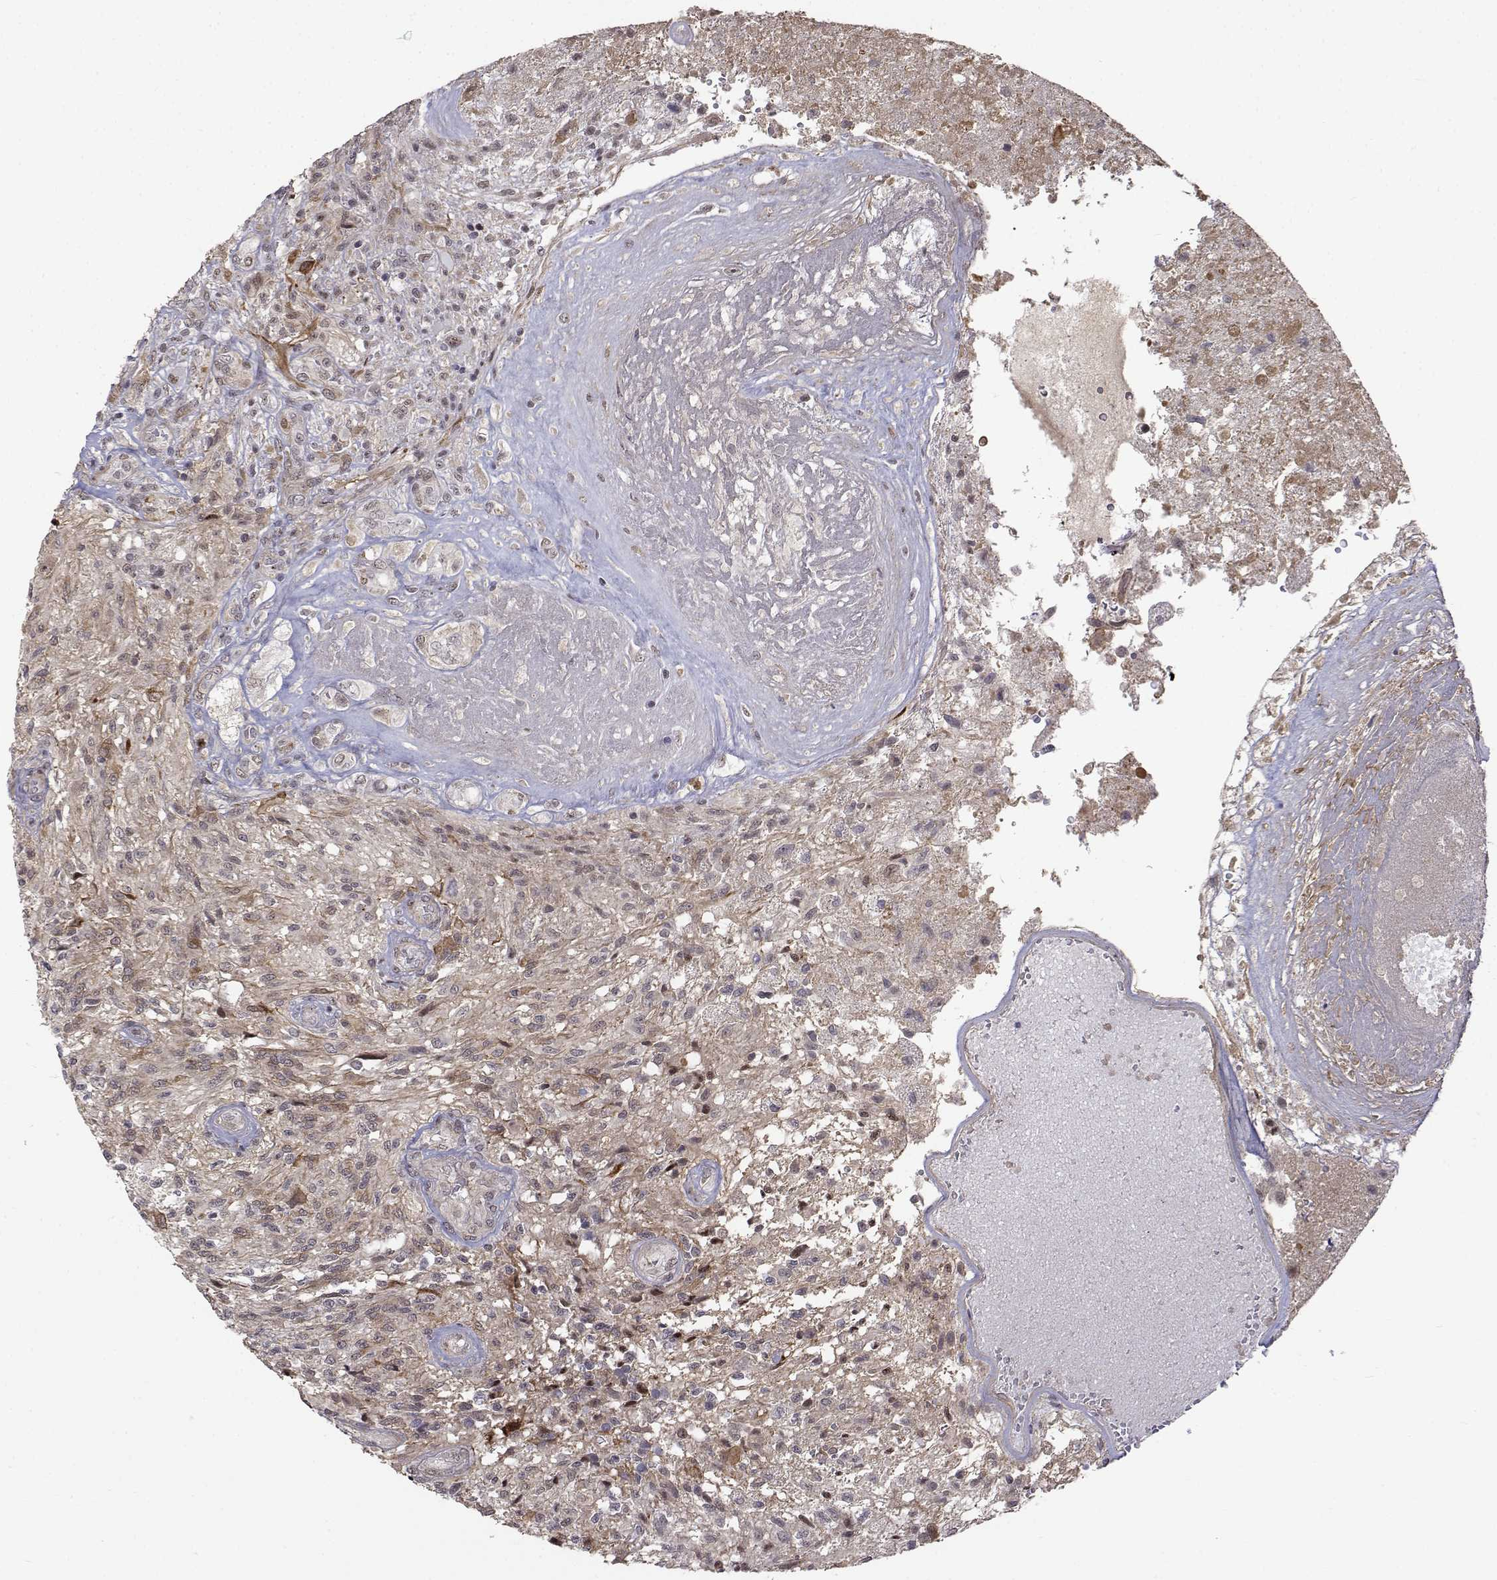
{"staining": {"intensity": "negative", "quantity": "none", "location": "none"}, "tissue": "glioma", "cell_type": "Tumor cells", "image_type": "cancer", "snomed": [{"axis": "morphology", "description": "Glioma, malignant, High grade"}, {"axis": "topography", "description": "Brain"}], "caption": "Immunohistochemistry of malignant glioma (high-grade) shows no expression in tumor cells. (Stains: DAB (3,3'-diaminobenzidine) immunohistochemistry (IHC) with hematoxylin counter stain, Microscopy: brightfield microscopy at high magnification).", "gene": "ITGA7", "patient": {"sex": "male", "age": 56}}